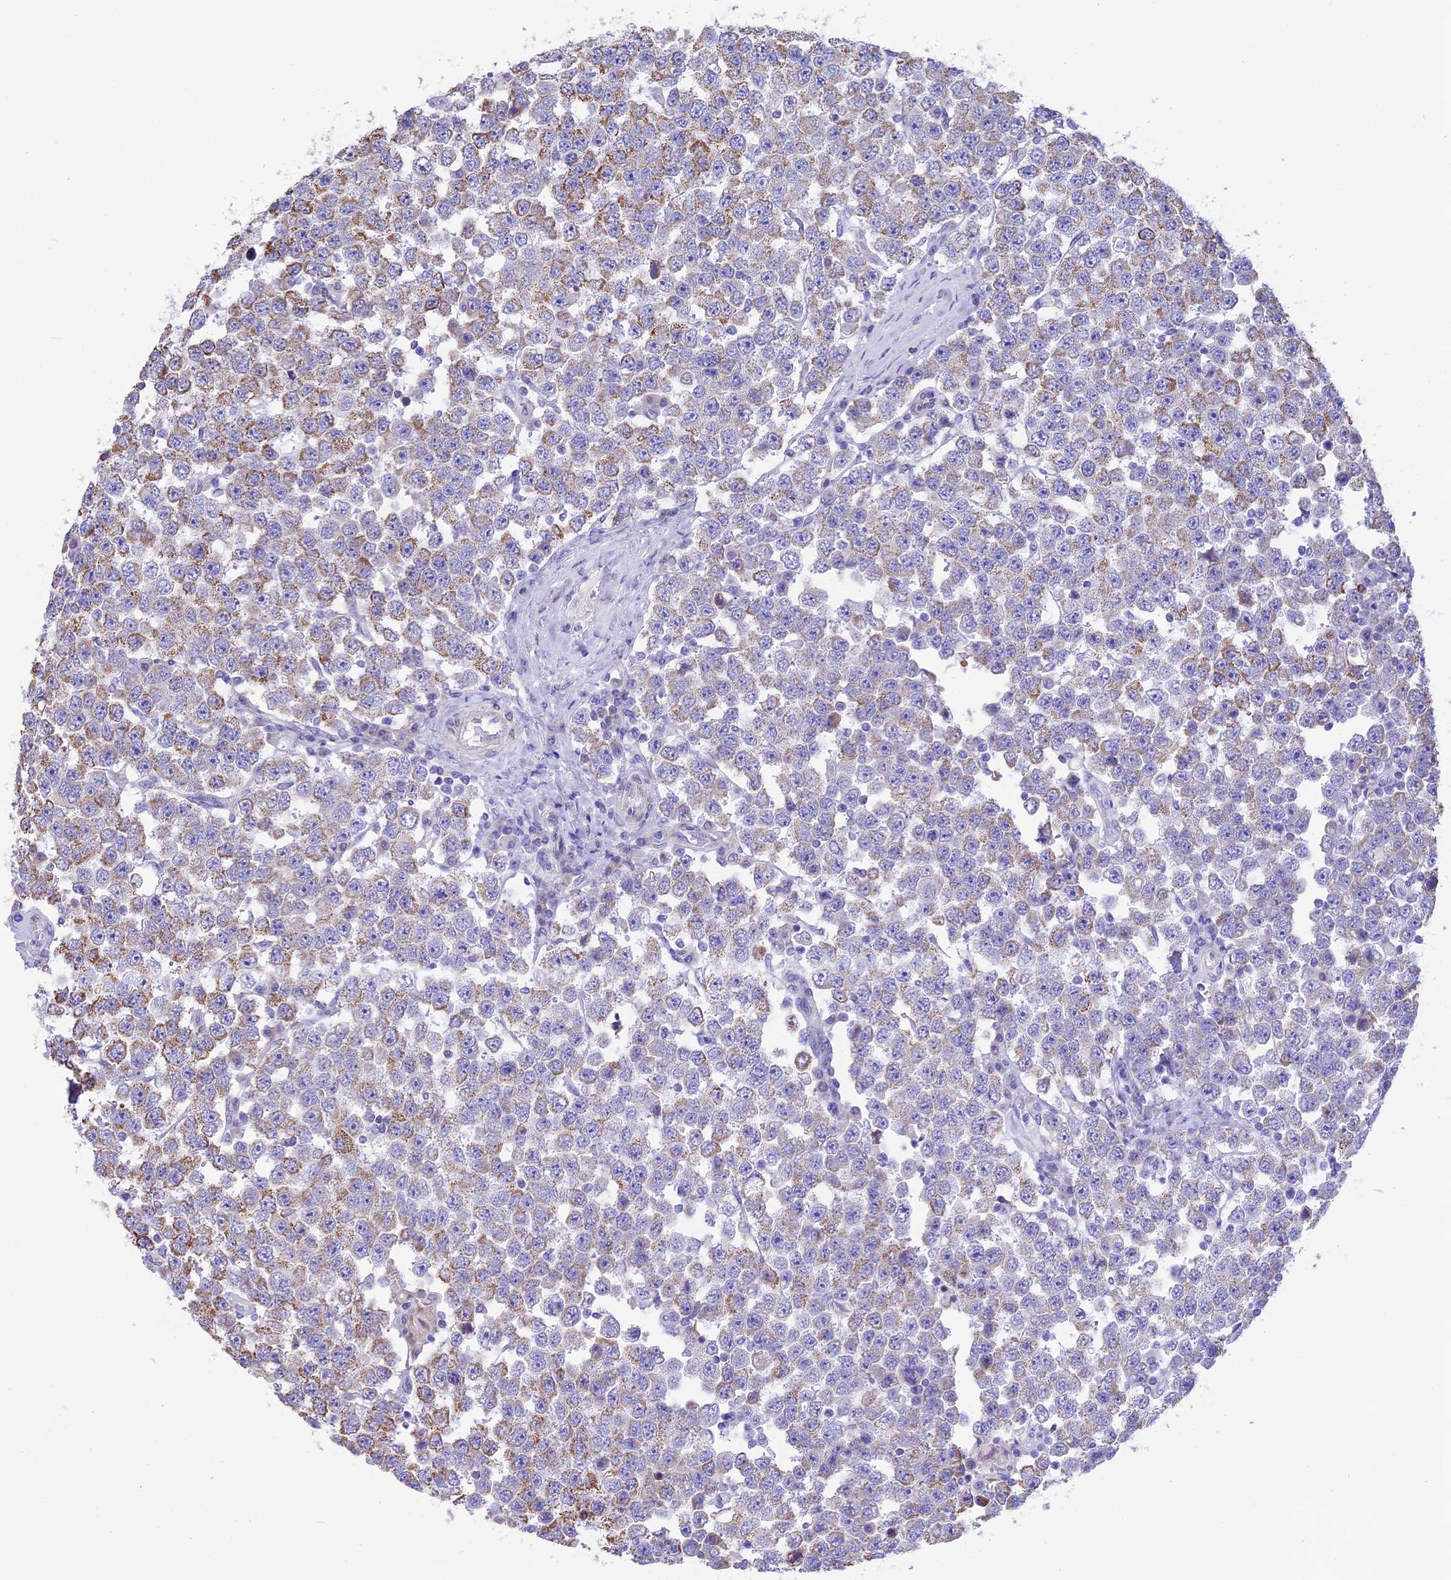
{"staining": {"intensity": "moderate", "quantity": "<25%", "location": "cytoplasmic/membranous"}, "tissue": "testis cancer", "cell_type": "Tumor cells", "image_type": "cancer", "snomed": [{"axis": "morphology", "description": "Seminoma, NOS"}, {"axis": "topography", "description": "Testis"}], "caption": "Tumor cells reveal moderate cytoplasmic/membranous expression in about <25% of cells in testis seminoma. (Brightfield microscopy of DAB IHC at high magnification).", "gene": "DOC2B", "patient": {"sex": "male", "age": 28}}